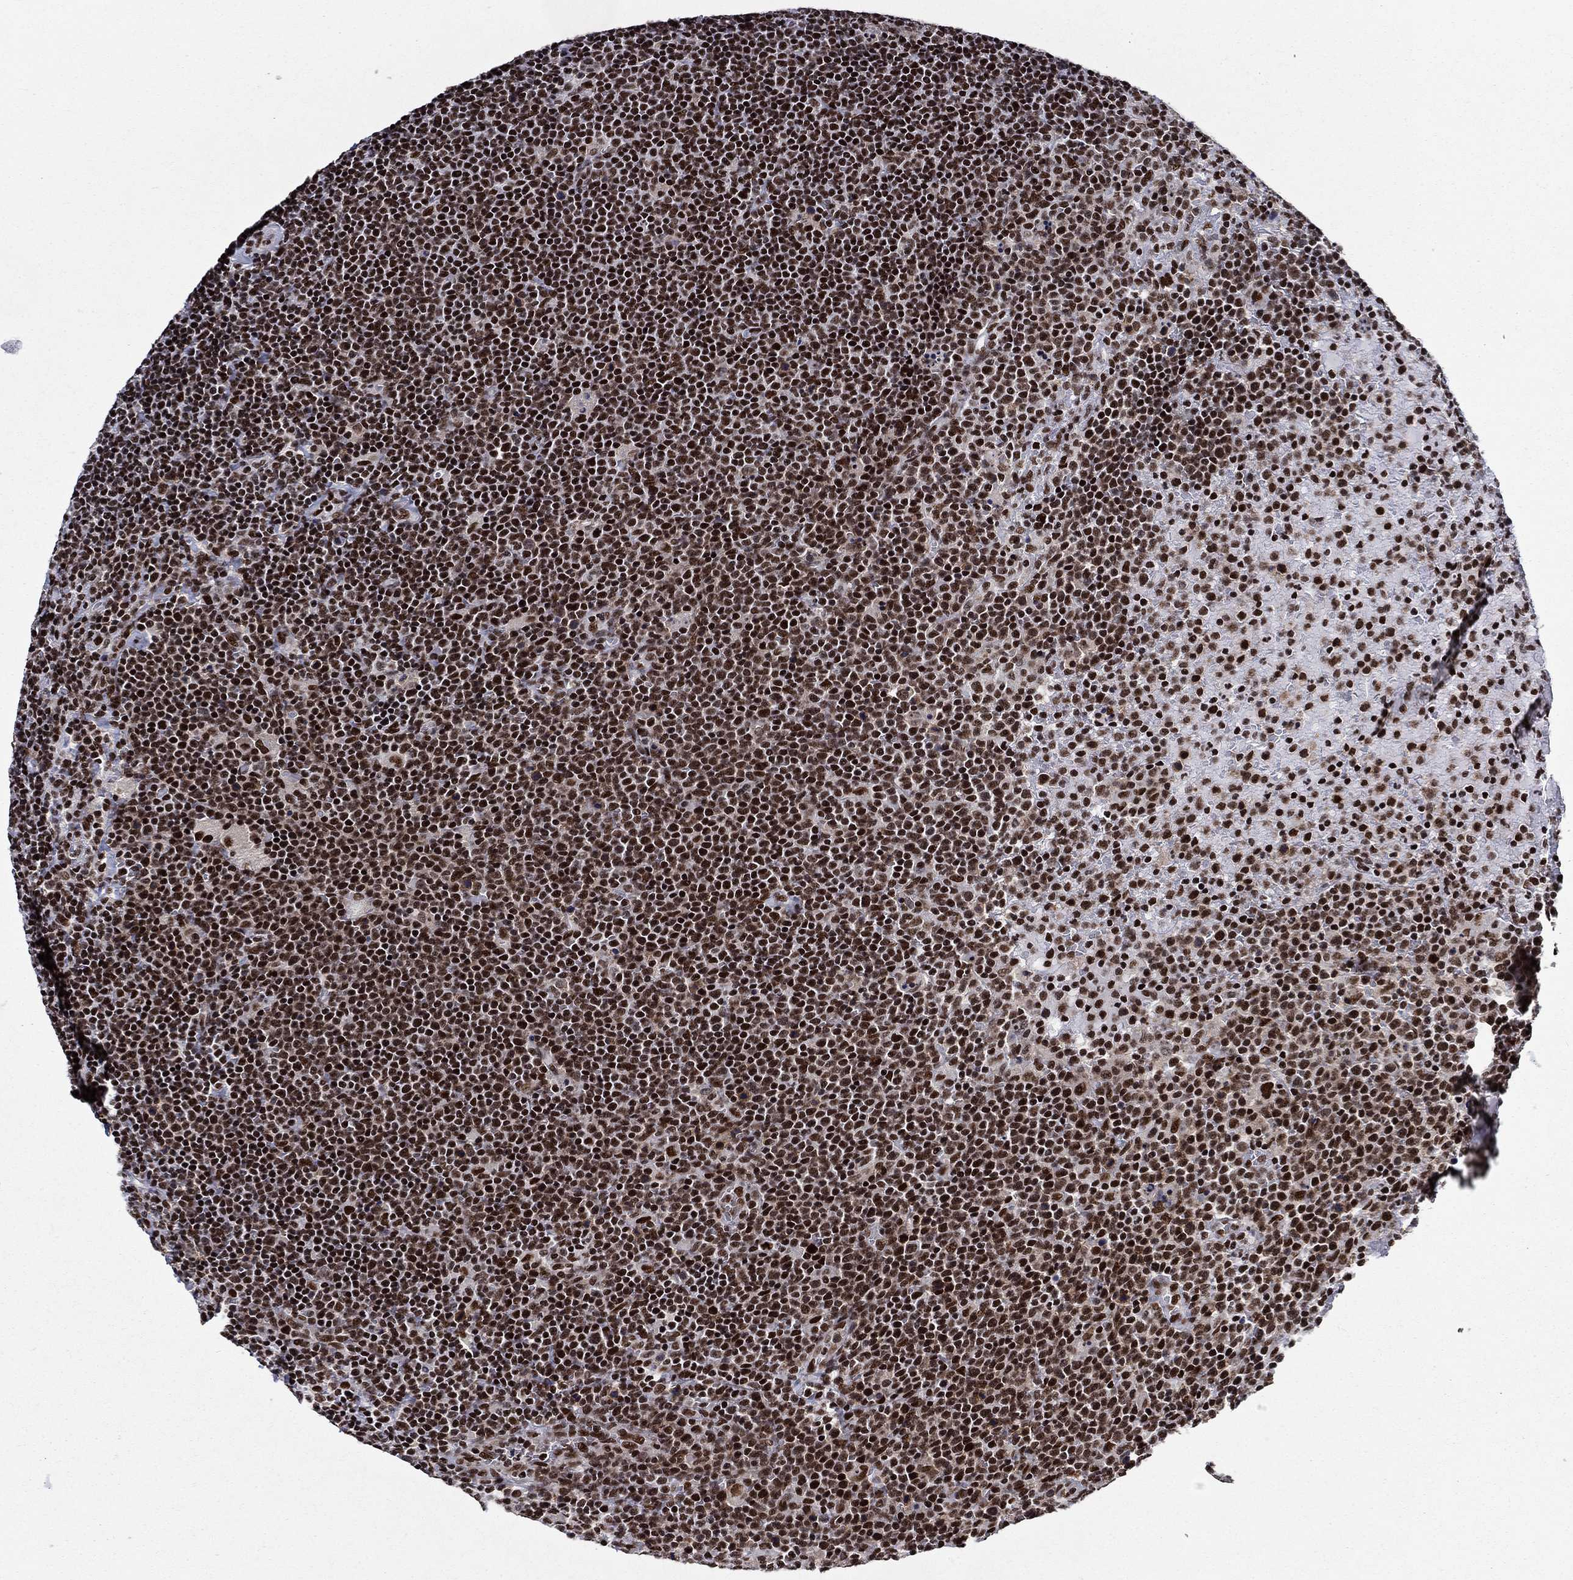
{"staining": {"intensity": "strong", "quantity": ">75%", "location": "nuclear"}, "tissue": "lymphoma", "cell_type": "Tumor cells", "image_type": "cancer", "snomed": [{"axis": "morphology", "description": "Malignant lymphoma, non-Hodgkin's type, High grade"}, {"axis": "topography", "description": "Lymph node"}], "caption": "A brown stain highlights strong nuclear positivity of a protein in human lymphoma tumor cells. (DAB = brown stain, brightfield microscopy at high magnification).", "gene": "RPRD1B", "patient": {"sex": "male", "age": 61}}